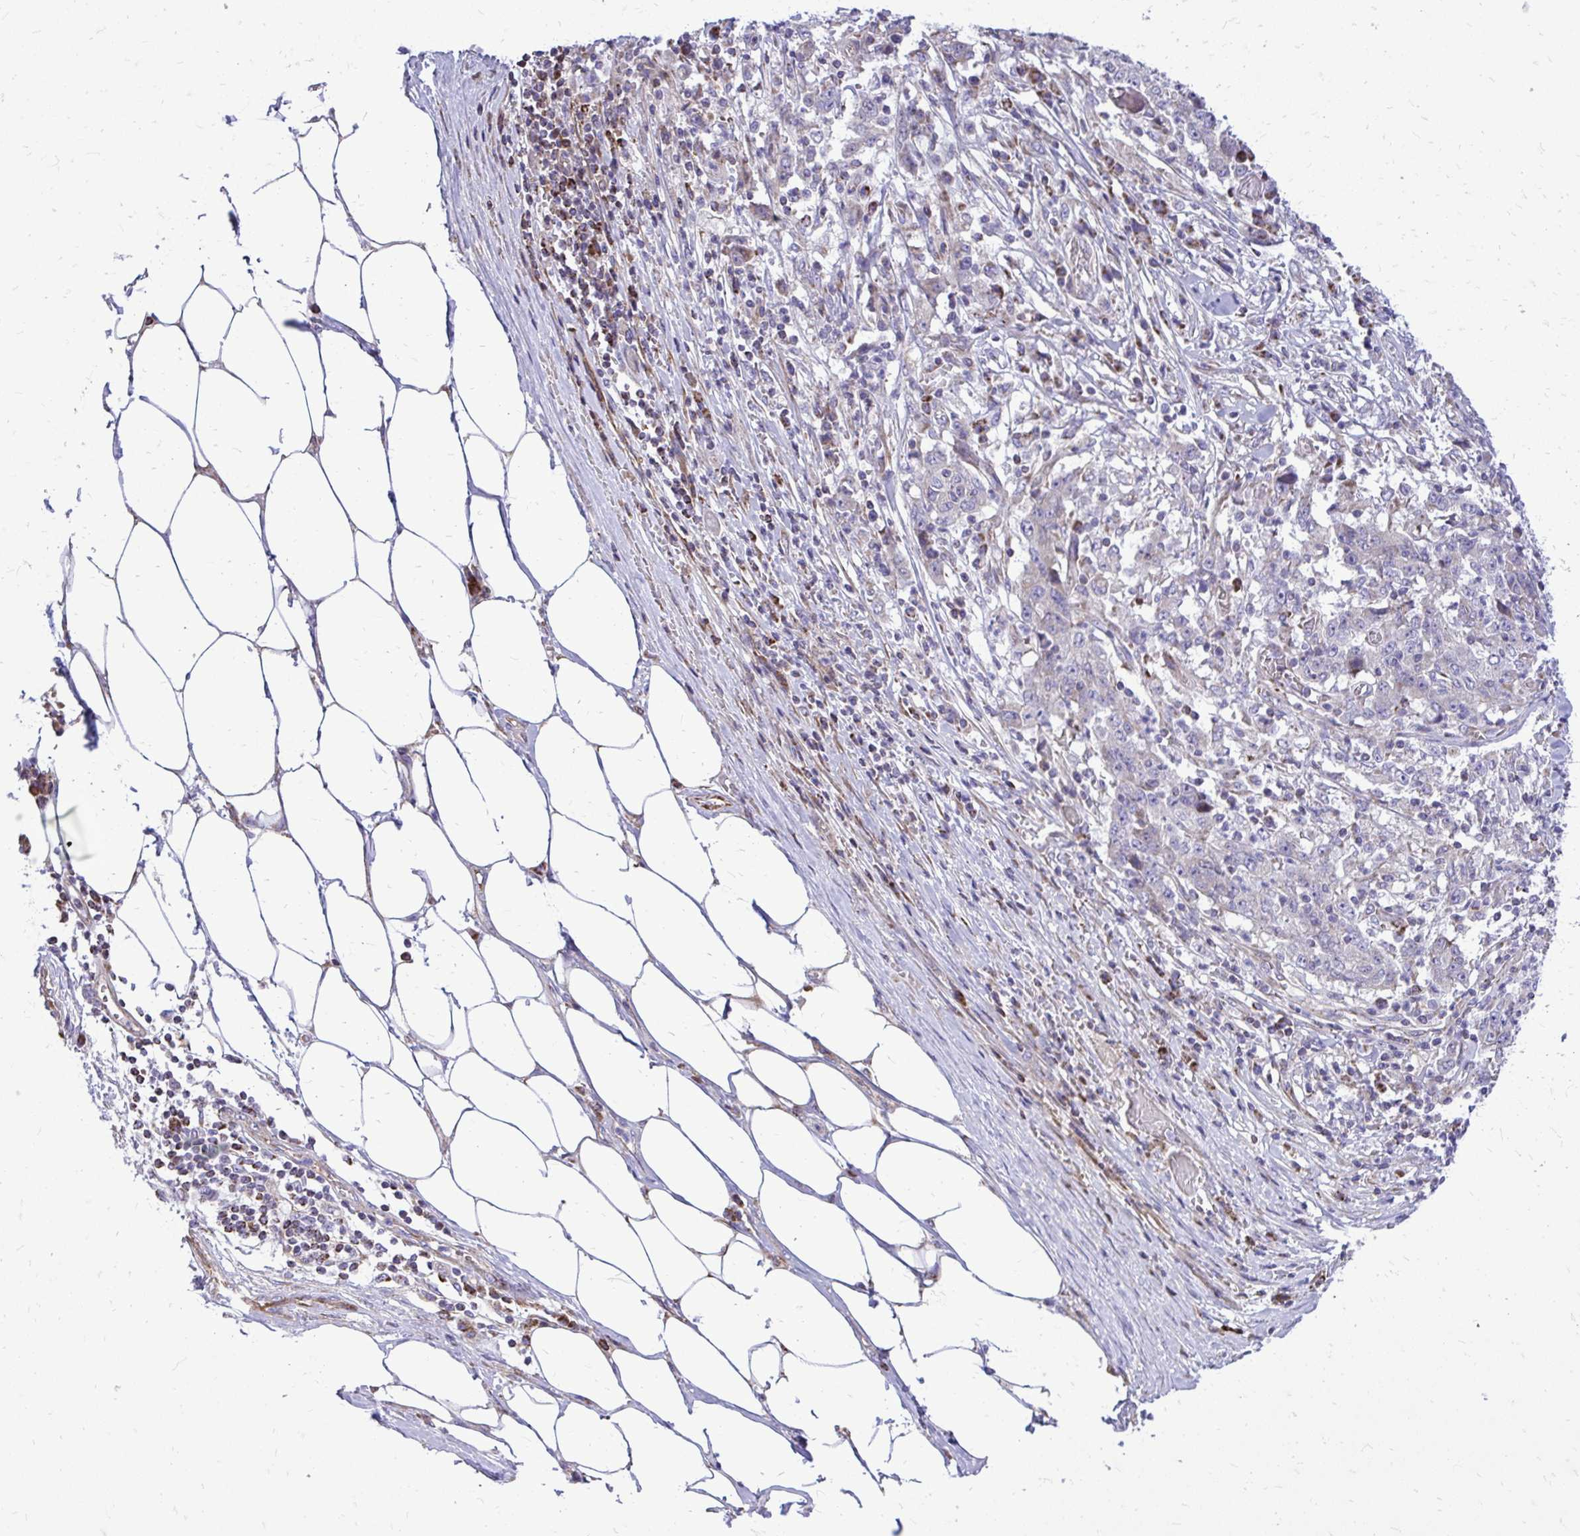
{"staining": {"intensity": "weak", "quantity": "<25%", "location": "cytoplasmic/membranous"}, "tissue": "stomach cancer", "cell_type": "Tumor cells", "image_type": "cancer", "snomed": [{"axis": "morphology", "description": "Adenocarcinoma, NOS"}, {"axis": "topography", "description": "Stomach"}], "caption": "IHC micrograph of human stomach cancer stained for a protein (brown), which displays no expression in tumor cells.", "gene": "ATP13A2", "patient": {"sex": "male", "age": 59}}